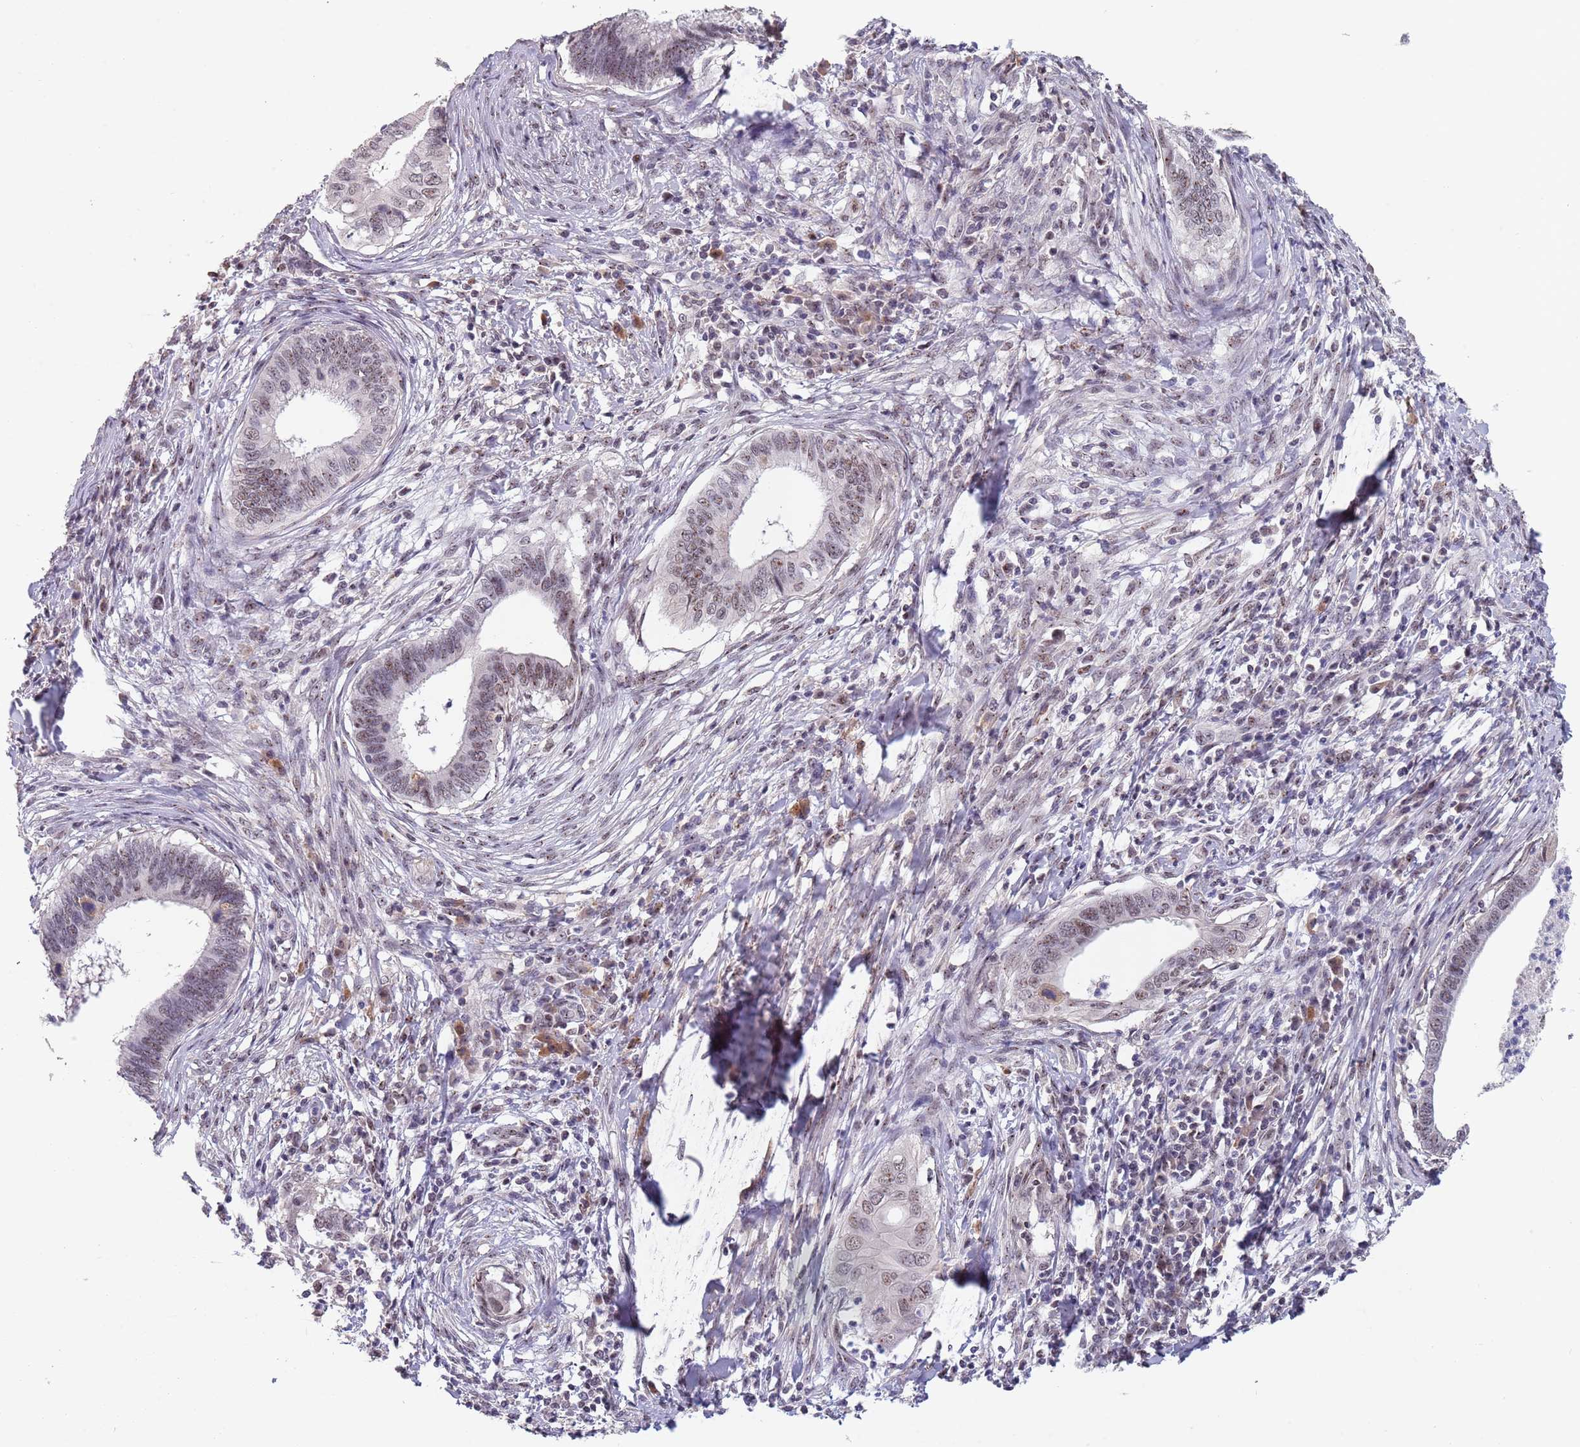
{"staining": {"intensity": "moderate", "quantity": "<25%", "location": "nuclear"}, "tissue": "cervical cancer", "cell_type": "Tumor cells", "image_type": "cancer", "snomed": [{"axis": "morphology", "description": "Adenocarcinoma, NOS"}, {"axis": "topography", "description": "Cervix"}], "caption": "Human cervical cancer (adenocarcinoma) stained with a protein marker demonstrates moderate staining in tumor cells.", "gene": "CIZ1", "patient": {"sex": "female", "age": 42}}